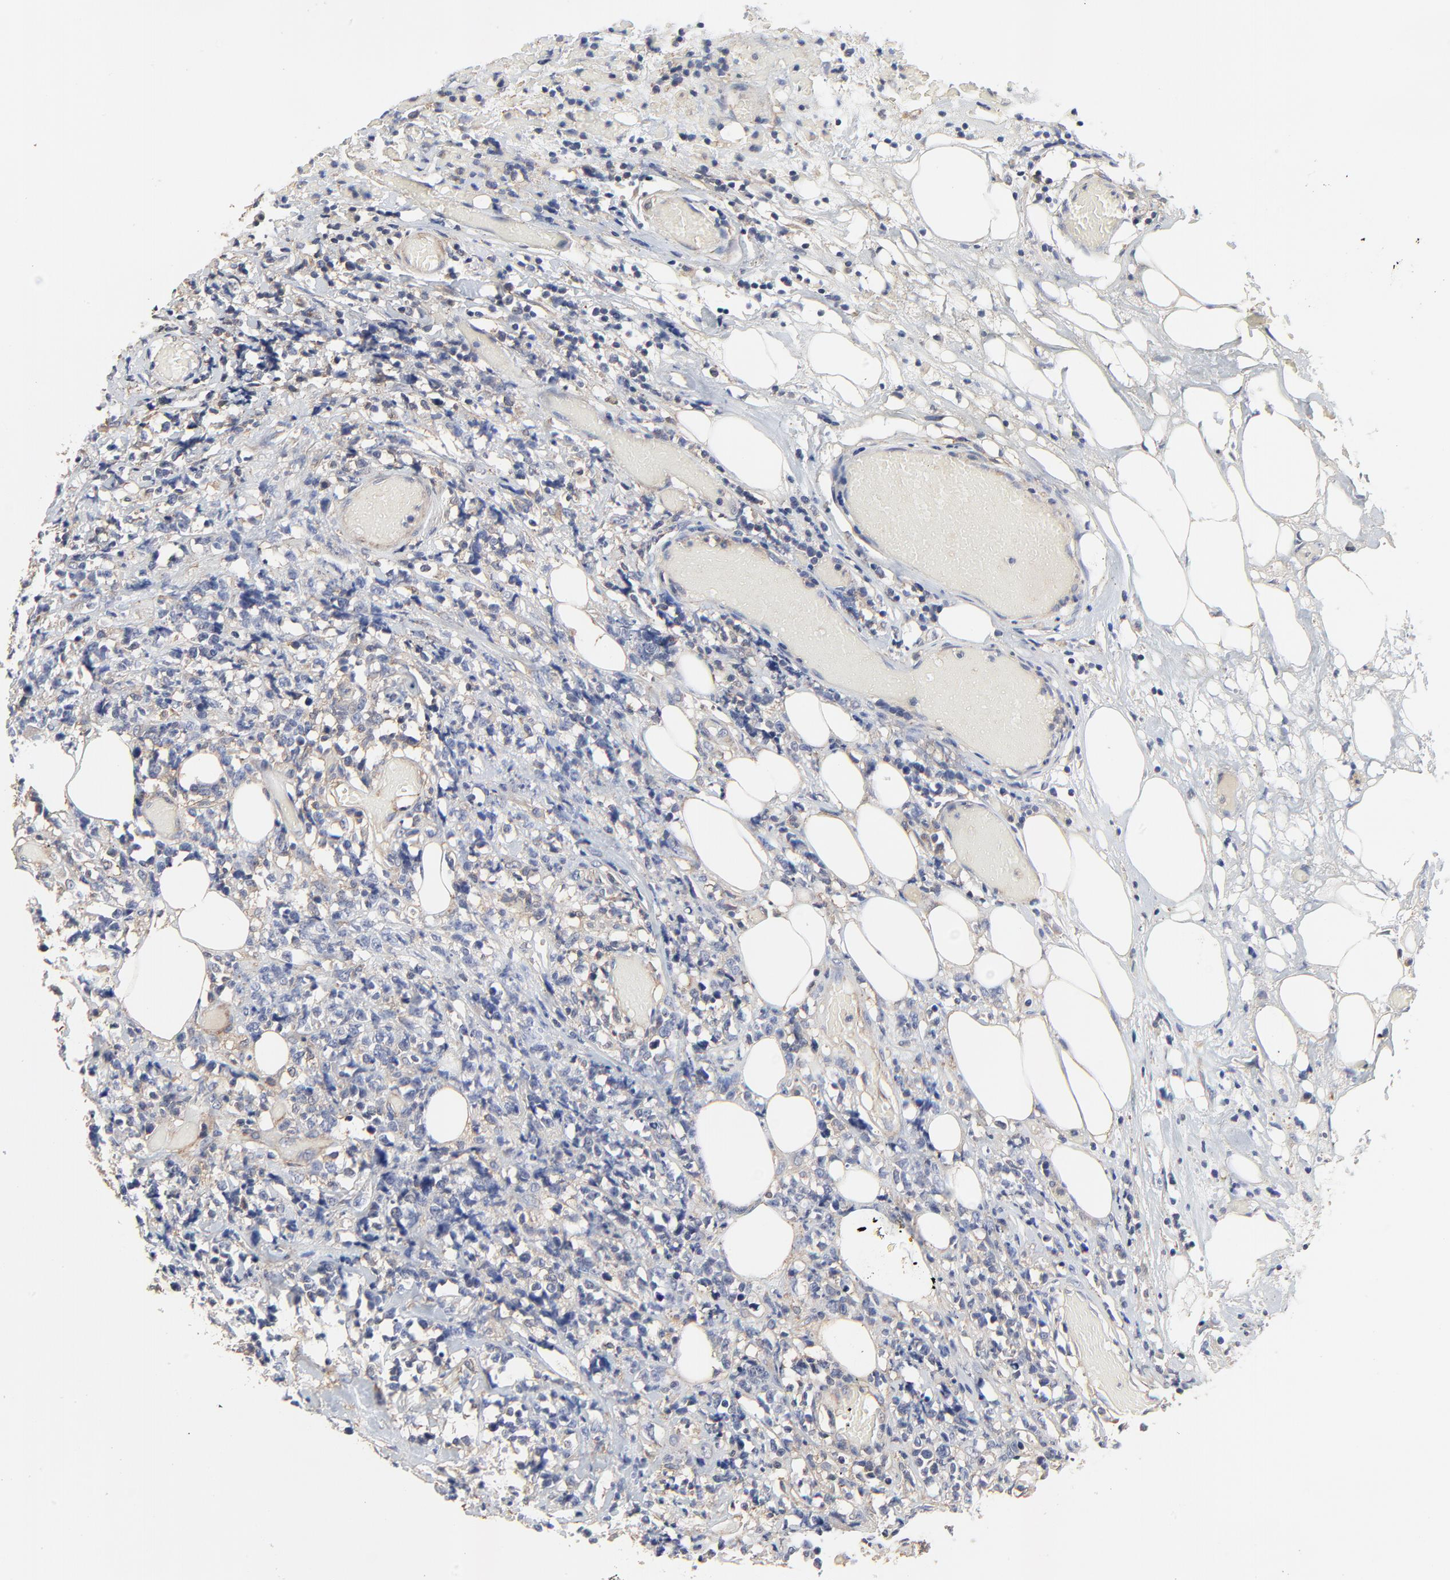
{"staining": {"intensity": "negative", "quantity": "none", "location": "none"}, "tissue": "lymphoma", "cell_type": "Tumor cells", "image_type": "cancer", "snomed": [{"axis": "morphology", "description": "Malignant lymphoma, non-Hodgkin's type, High grade"}, {"axis": "topography", "description": "Colon"}], "caption": "Tumor cells are negative for protein expression in human lymphoma.", "gene": "NXF3", "patient": {"sex": "male", "age": 82}}